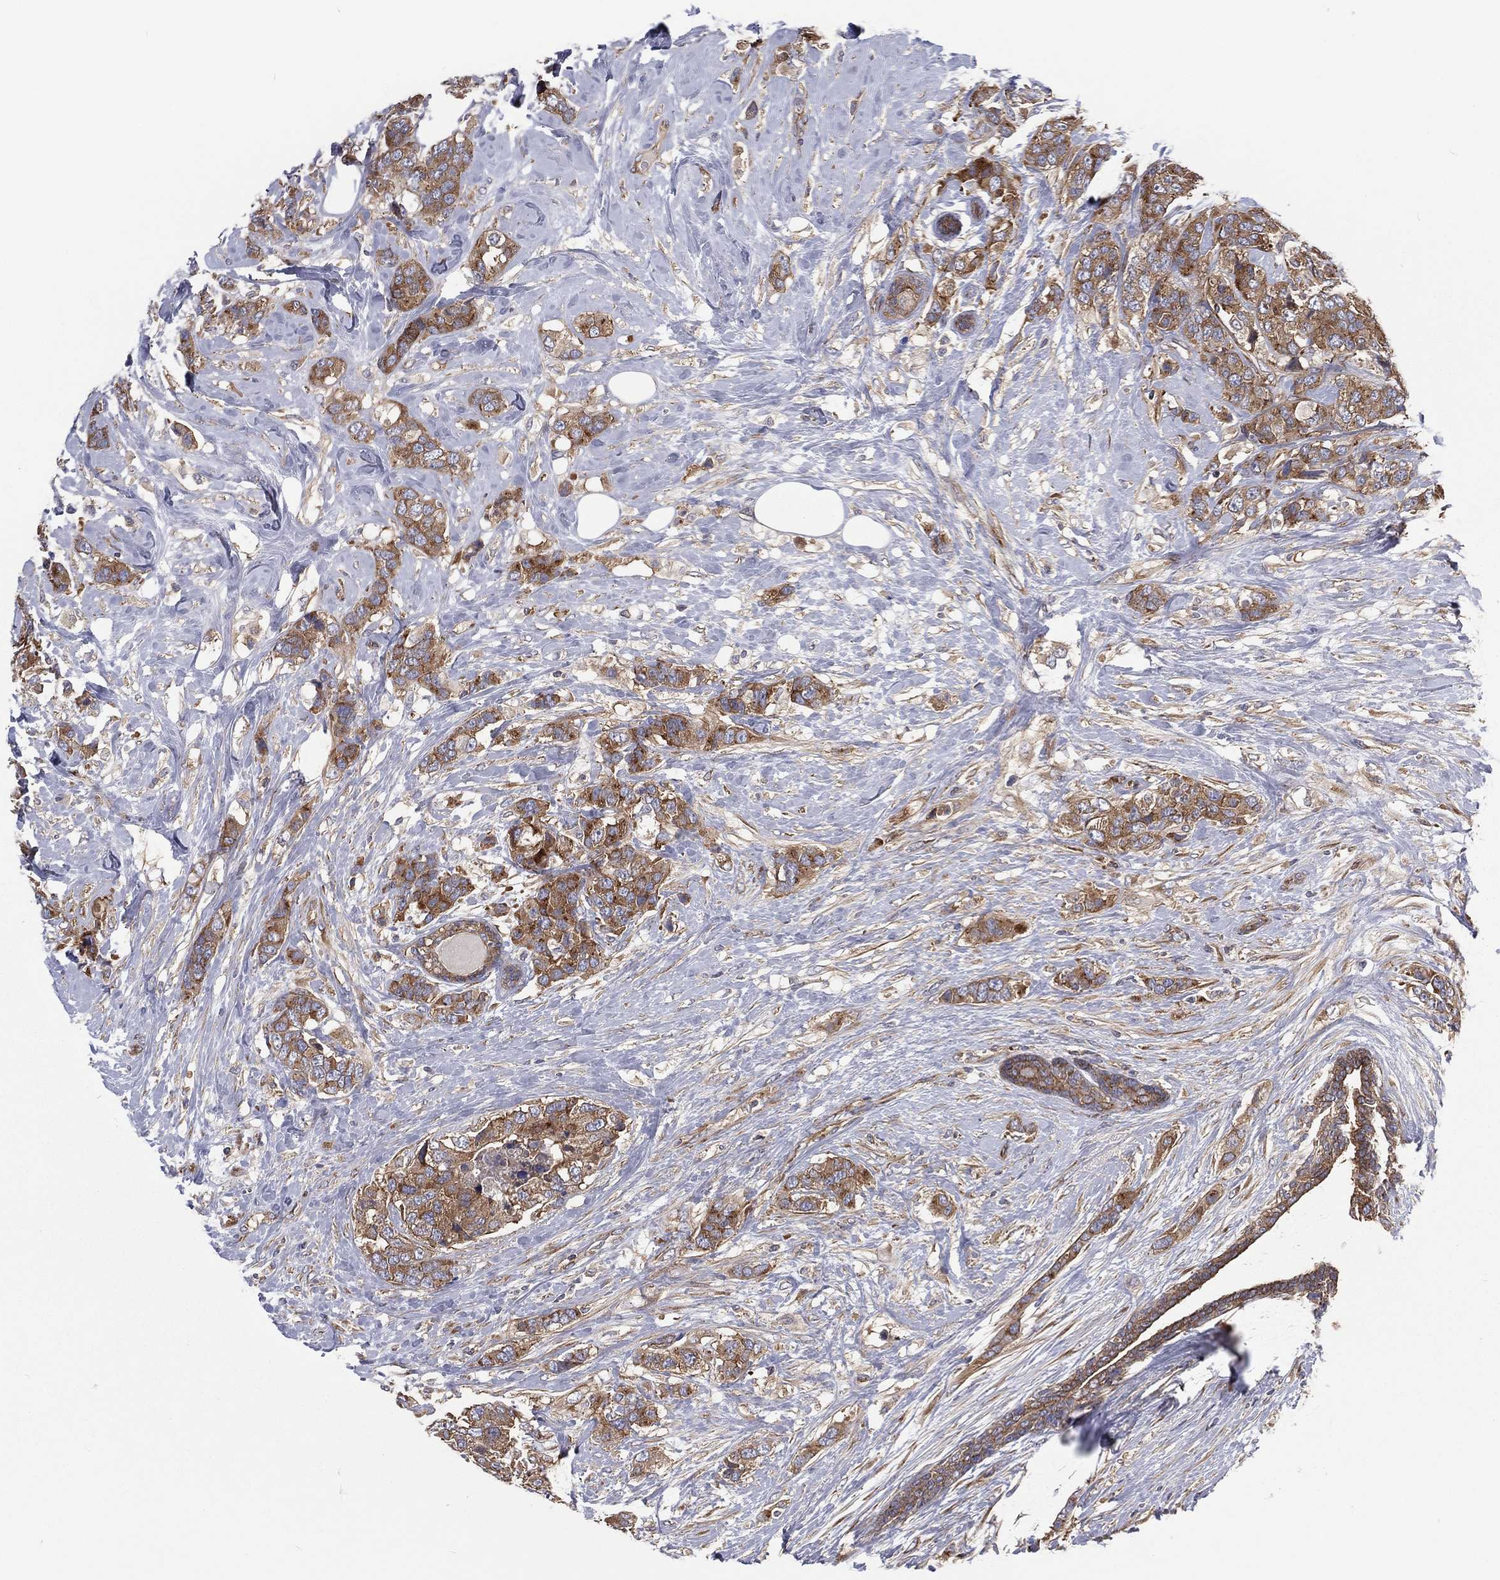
{"staining": {"intensity": "moderate", "quantity": ">75%", "location": "cytoplasmic/membranous"}, "tissue": "breast cancer", "cell_type": "Tumor cells", "image_type": "cancer", "snomed": [{"axis": "morphology", "description": "Lobular carcinoma"}, {"axis": "topography", "description": "Breast"}], "caption": "Immunohistochemistry (IHC) staining of breast cancer, which demonstrates medium levels of moderate cytoplasmic/membranous positivity in about >75% of tumor cells indicating moderate cytoplasmic/membranous protein positivity. The staining was performed using DAB (3,3'-diaminobenzidine) (brown) for protein detection and nuclei were counterstained in hematoxylin (blue).", "gene": "EIF2B5", "patient": {"sex": "female", "age": 59}}